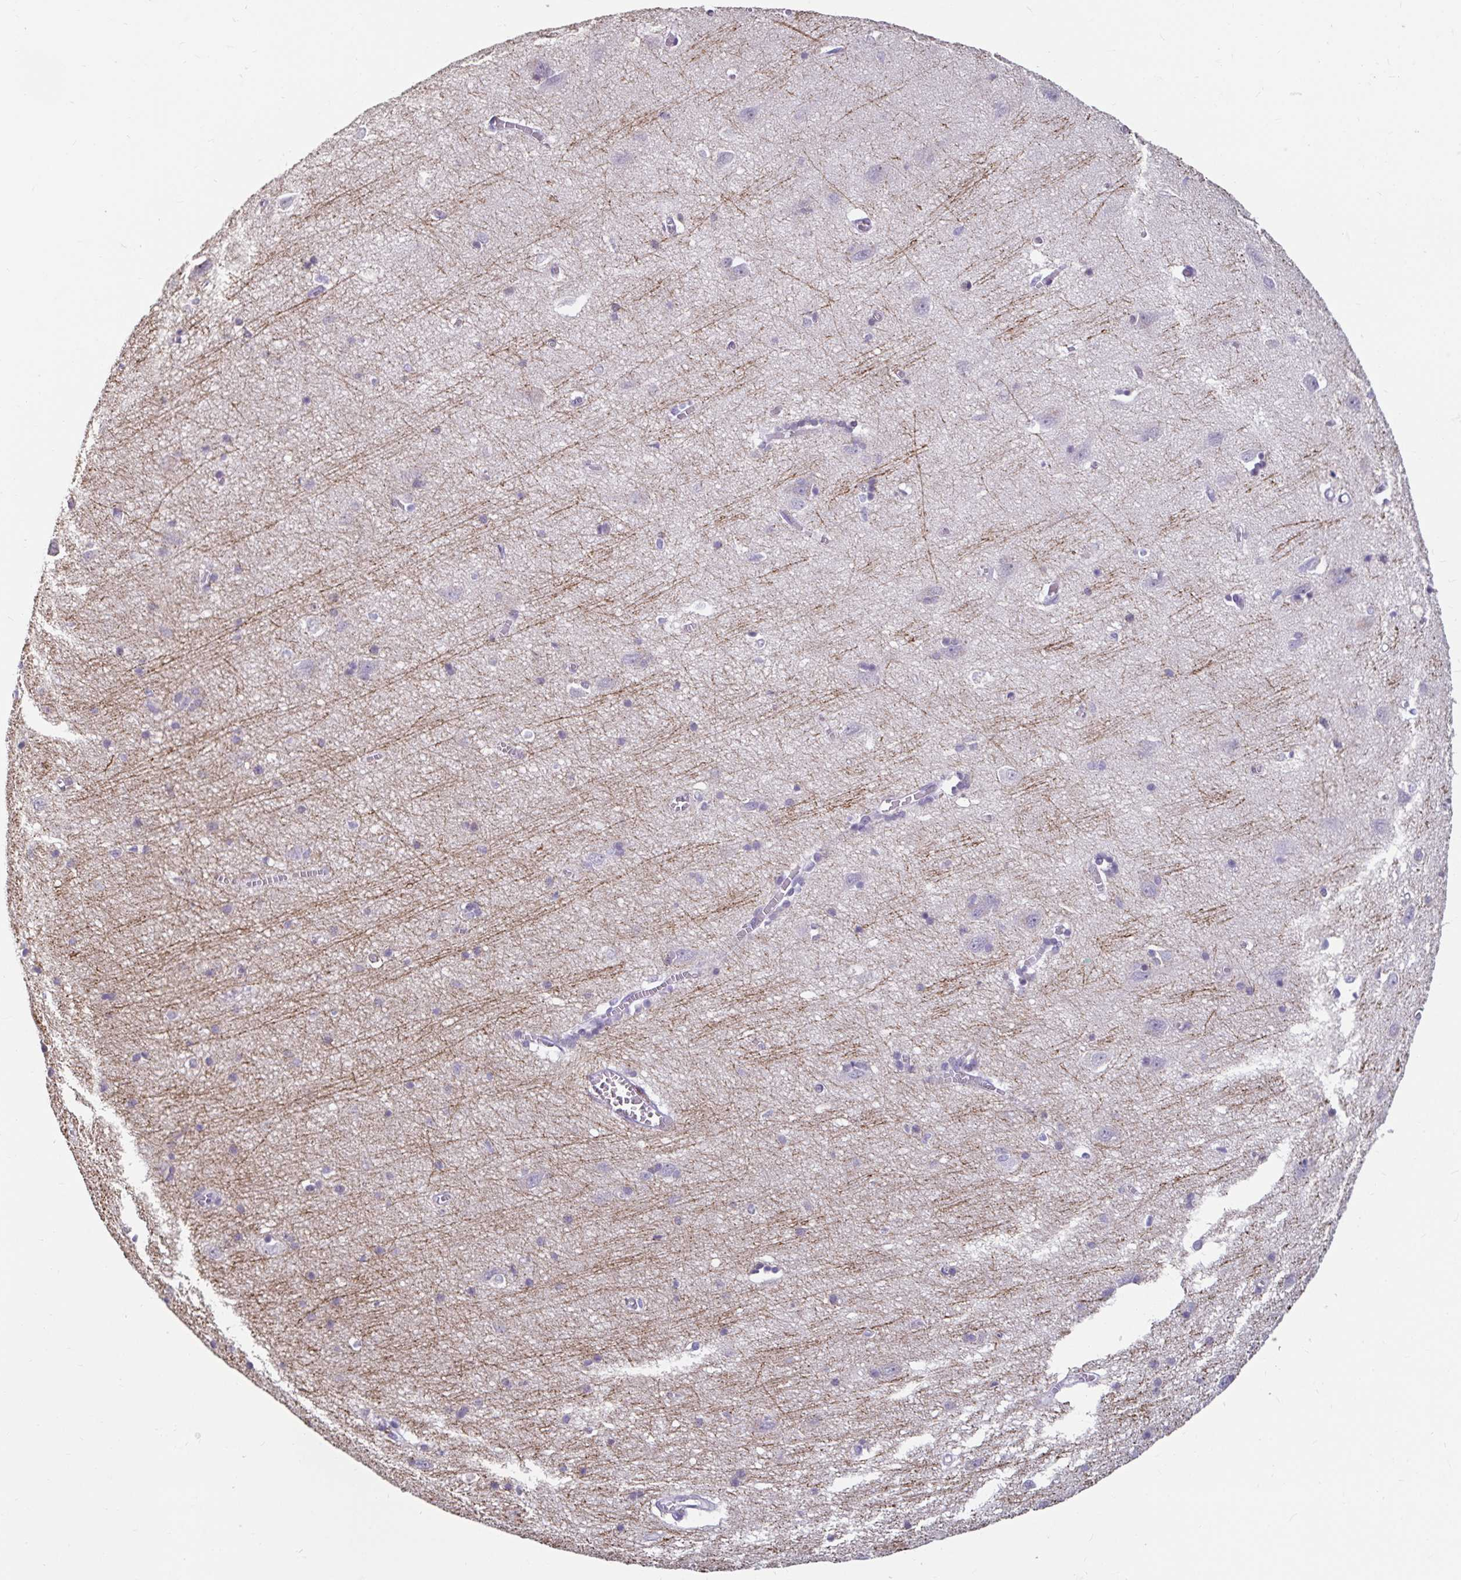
{"staining": {"intensity": "weak", "quantity": "<25%", "location": "cytoplasmic/membranous"}, "tissue": "cerebral cortex", "cell_type": "Endothelial cells", "image_type": "normal", "snomed": [{"axis": "morphology", "description": "Normal tissue, NOS"}, {"axis": "topography", "description": "Cerebral cortex"}], "caption": "Immunohistochemistry micrograph of benign cerebral cortex: human cerebral cortex stained with DAB shows no significant protein positivity in endothelial cells.", "gene": "ANLN", "patient": {"sex": "male", "age": 70}}